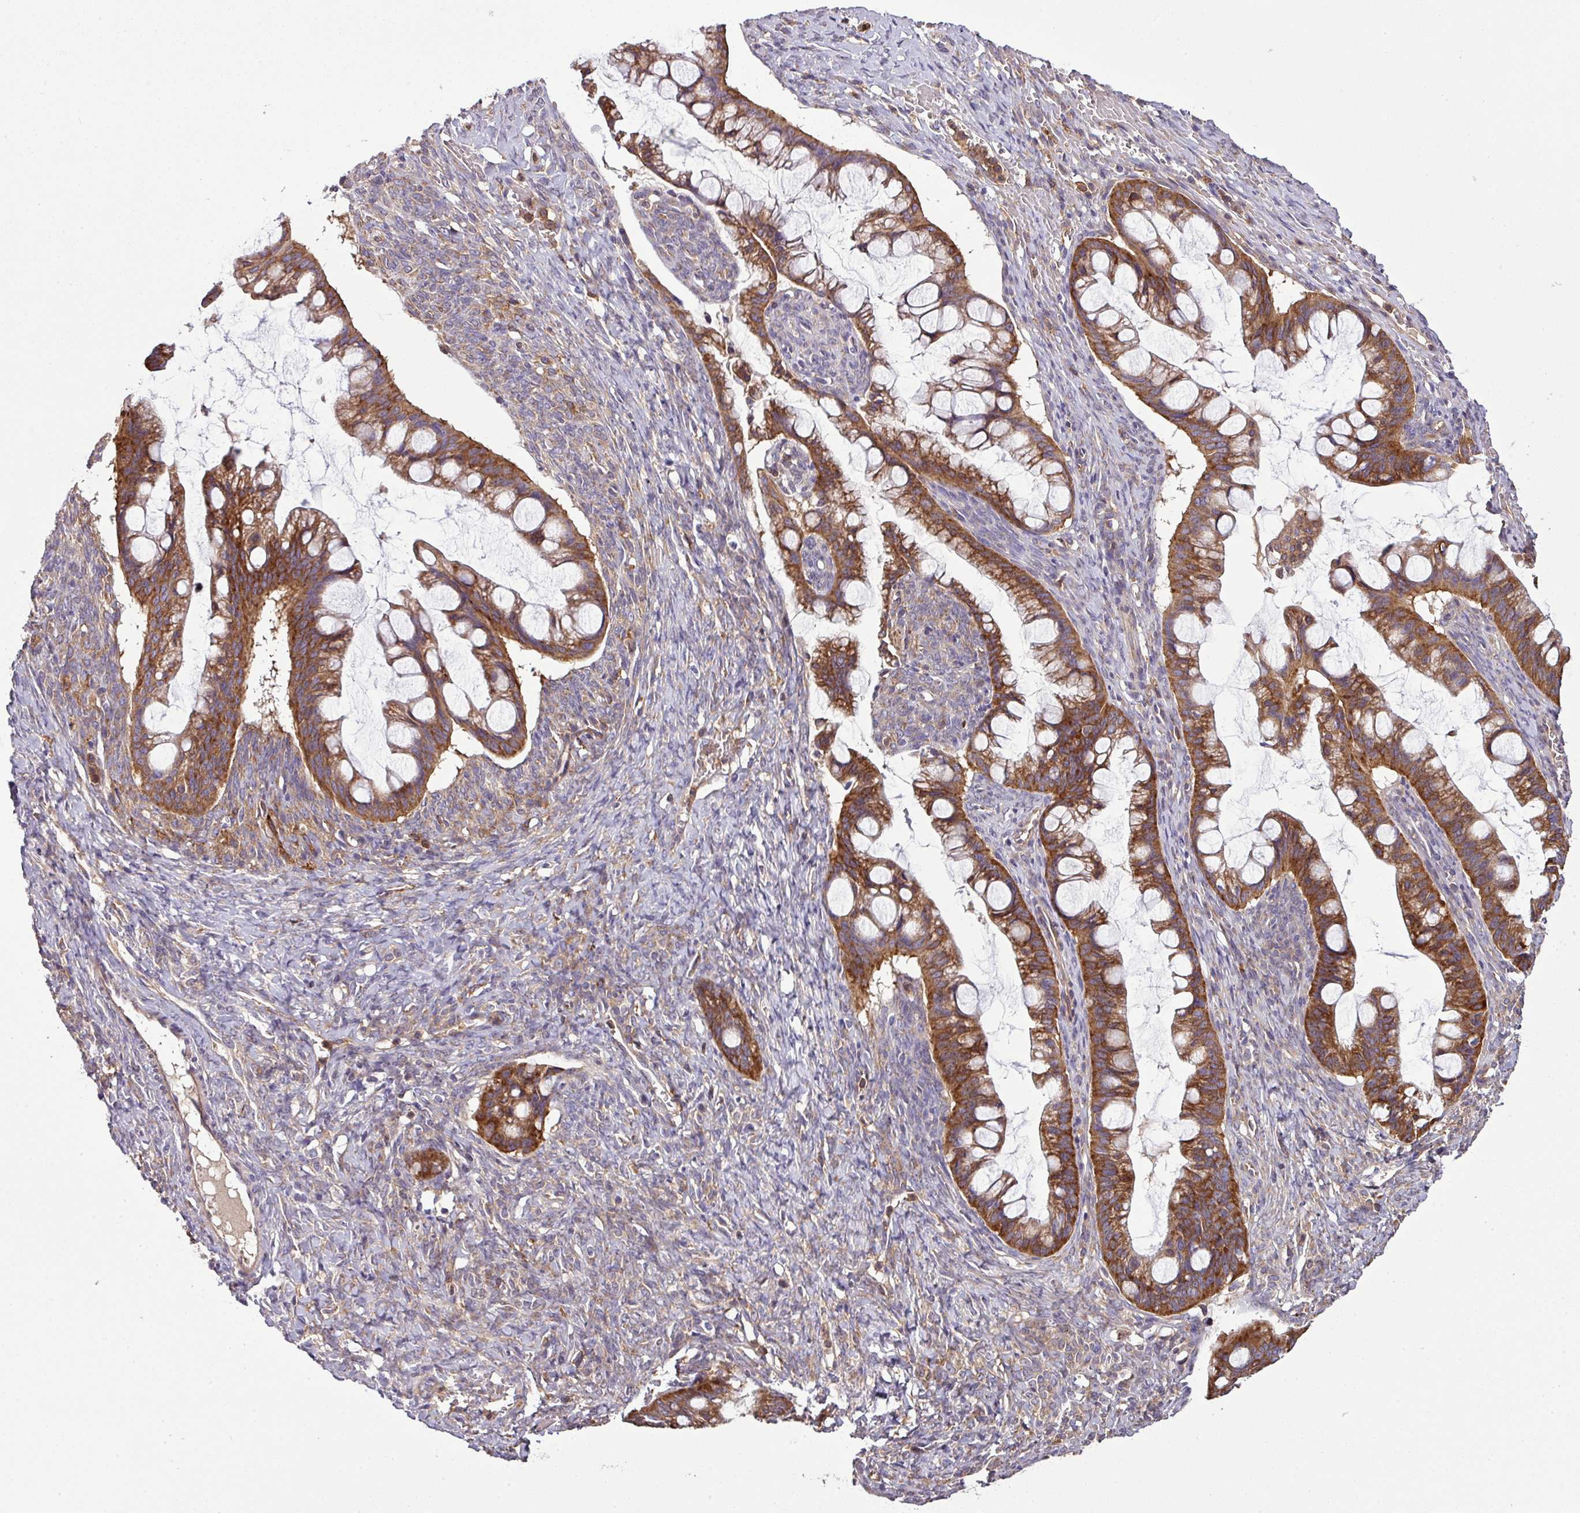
{"staining": {"intensity": "strong", "quantity": ">75%", "location": "cytoplasmic/membranous"}, "tissue": "ovarian cancer", "cell_type": "Tumor cells", "image_type": "cancer", "snomed": [{"axis": "morphology", "description": "Cystadenocarcinoma, mucinous, NOS"}, {"axis": "topography", "description": "Ovary"}], "caption": "This image reveals immunohistochemistry (IHC) staining of human mucinous cystadenocarcinoma (ovarian), with high strong cytoplasmic/membranous staining in approximately >75% of tumor cells.", "gene": "LRRC74B", "patient": {"sex": "female", "age": 73}}